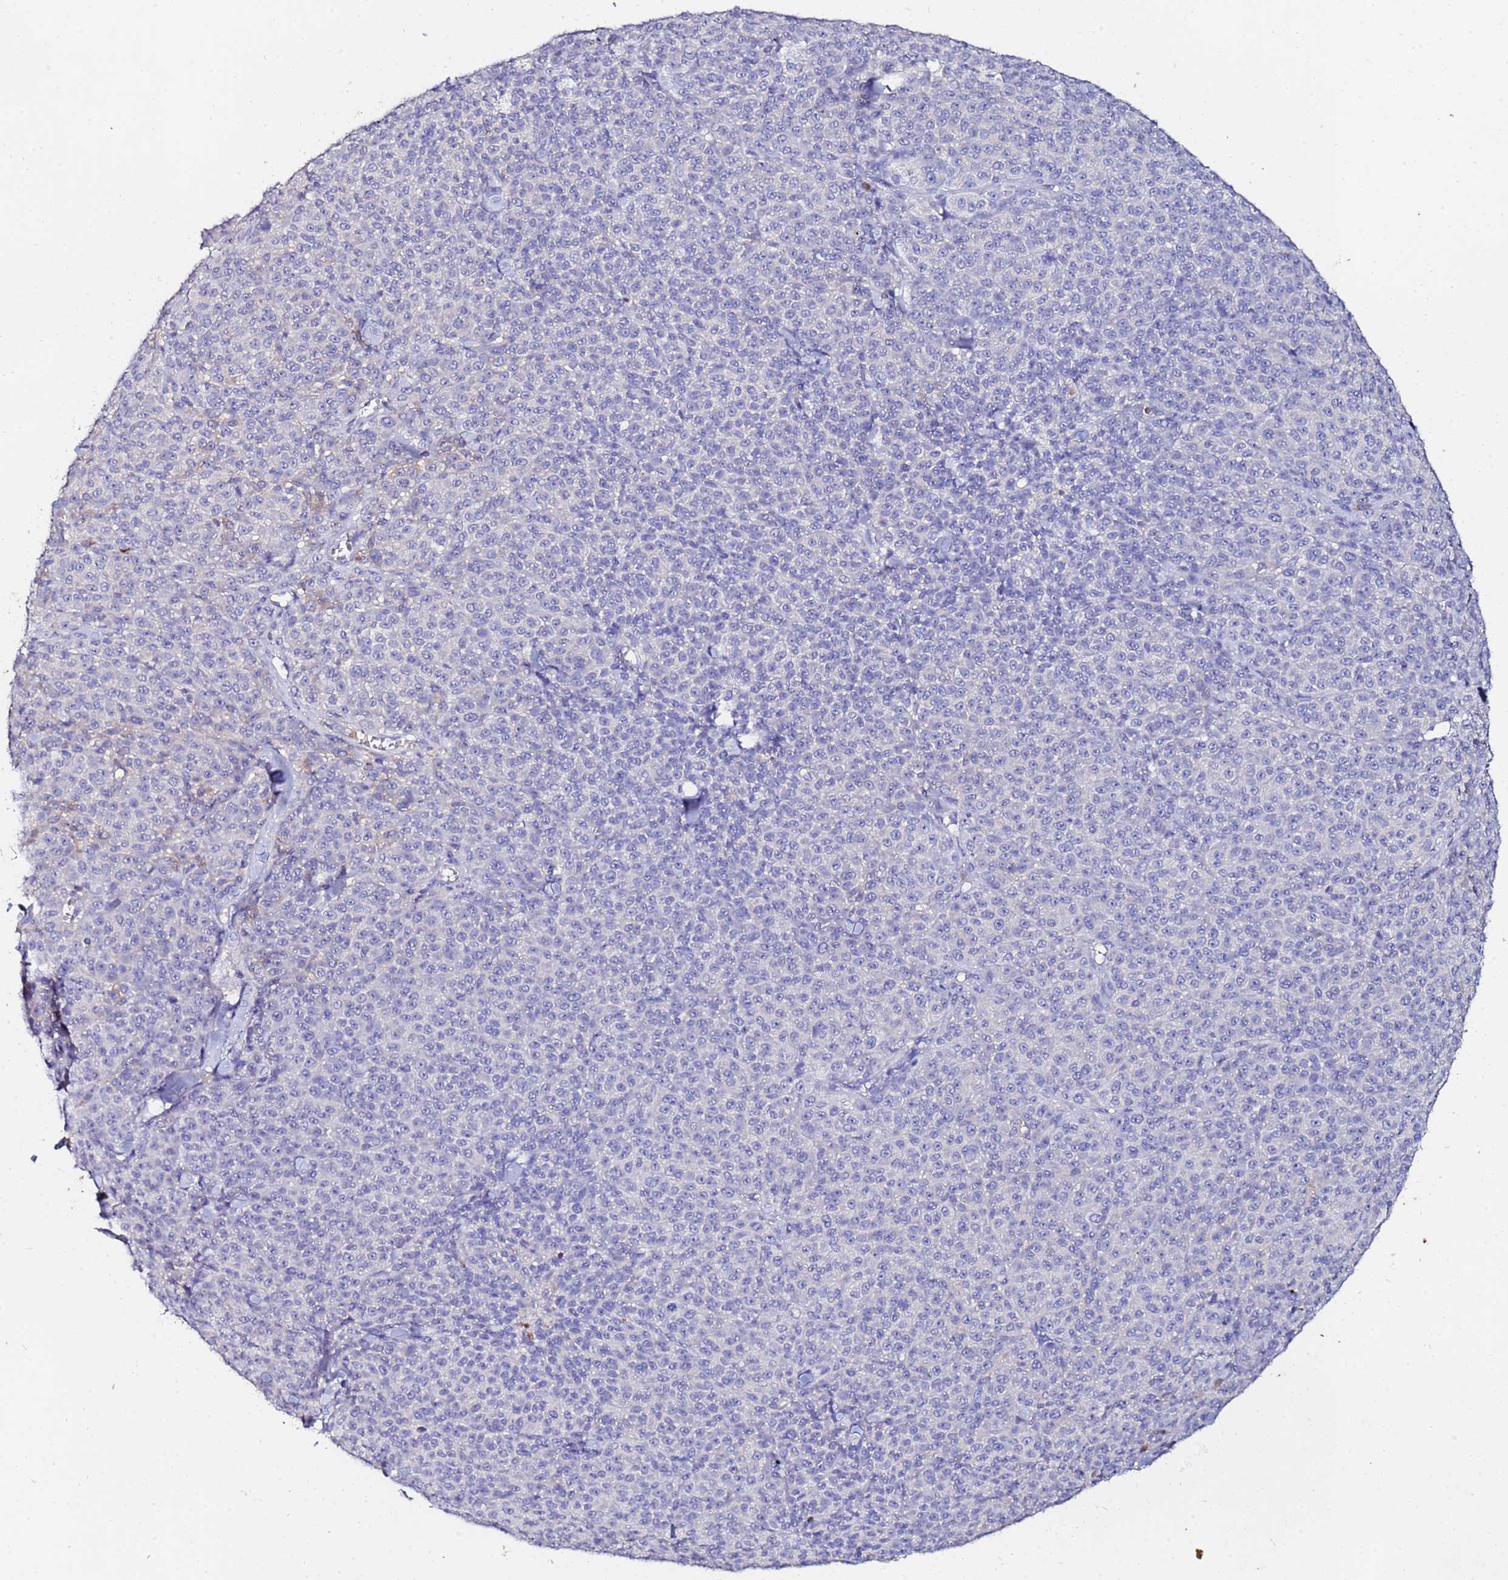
{"staining": {"intensity": "negative", "quantity": "none", "location": "none"}, "tissue": "melanoma", "cell_type": "Tumor cells", "image_type": "cancer", "snomed": [{"axis": "morphology", "description": "Normal tissue, NOS"}, {"axis": "morphology", "description": "Malignant melanoma, NOS"}, {"axis": "topography", "description": "Skin"}], "caption": "Malignant melanoma stained for a protein using immunohistochemistry (IHC) exhibits no positivity tumor cells.", "gene": "TUBAL3", "patient": {"sex": "female", "age": 34}}